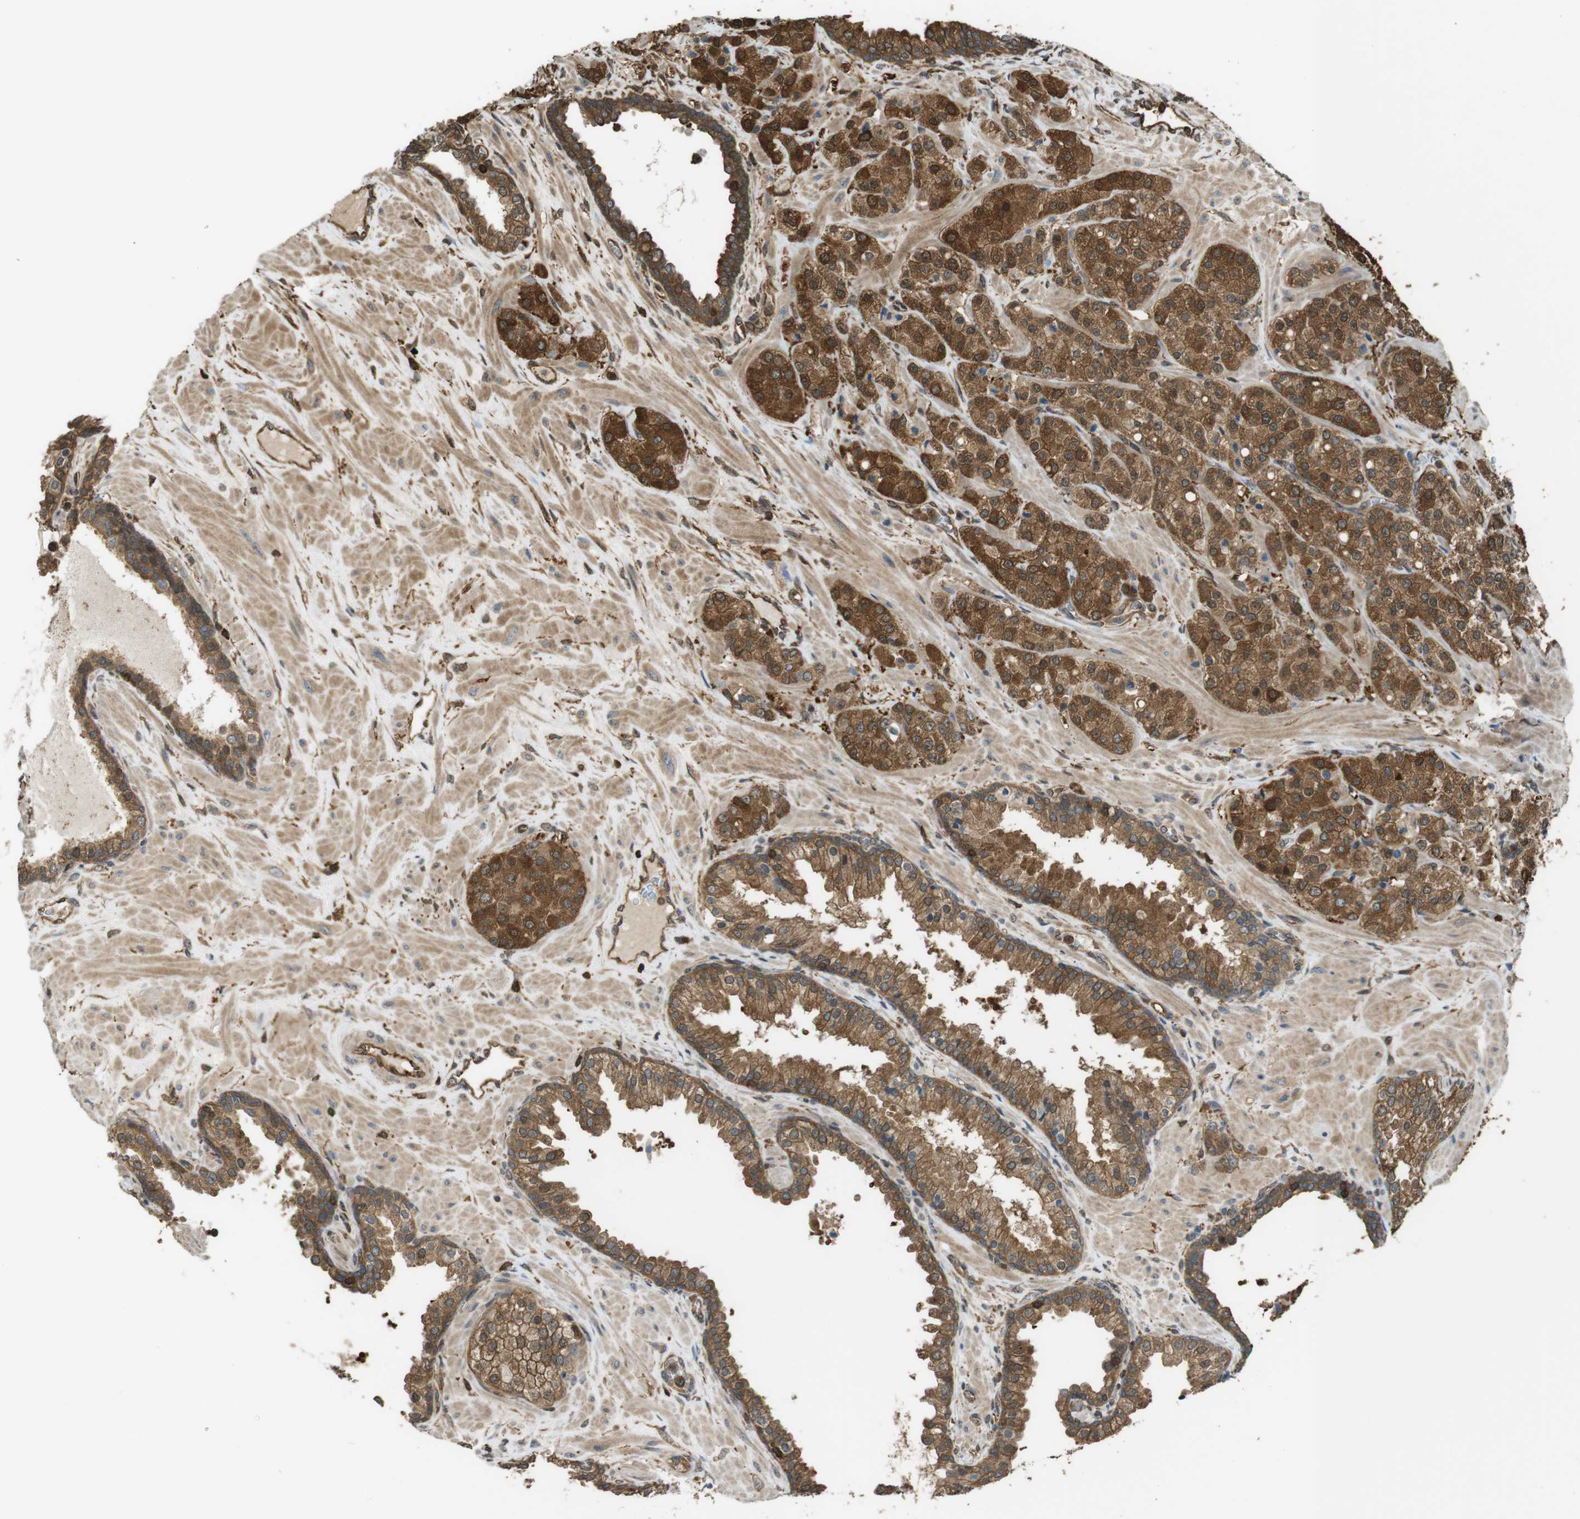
{"staining": {"intensity": "strong", "quantity": ">75%", "location": "cytoplasmic/membranous"}, "tissue": "prostate cancer", "cell_type": "Tumor cells", "image_type": "cancer", "snomed": [{"axis": "morphology", "description": "Adenocarcinoma, High grade"}, {"axis": "topography", "description": "Prostate"}], "caption": "Approximately >75% of tumor cells in human prostate high-grade adenocarcinoma exhibit strong cytoplasmic/membranous protein staining as visualized by brown immunohistochemical staining.", "gene": "ARHGDIA", "patient": {"sex": "male", "age": 64}}